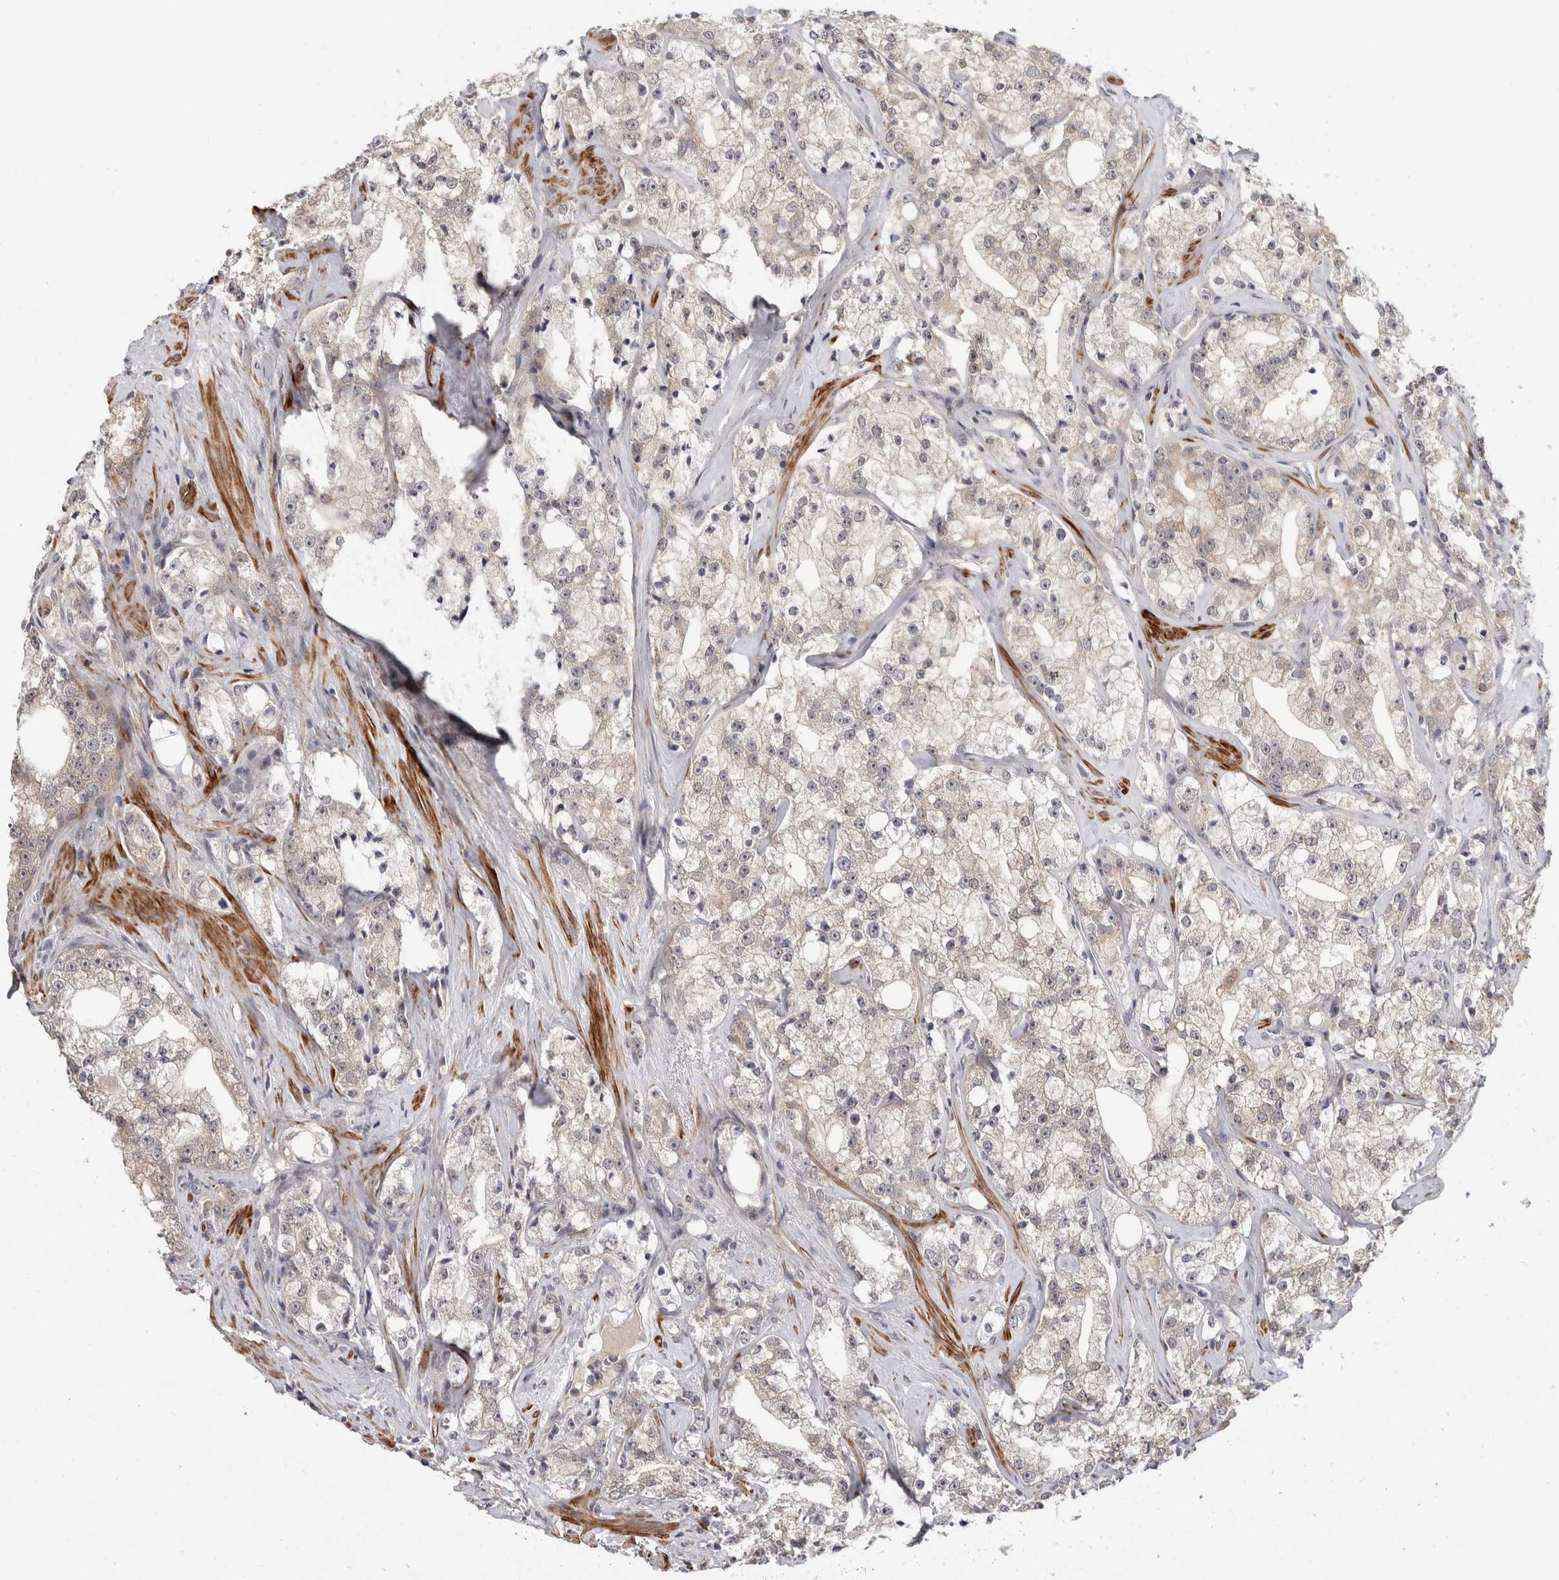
{"staining": {"intensity": "weak", "quantity": "<25%", "location": "cytoplasmic/membranous"}, "tissue": "prostate cancer", "cell_type": "Tumor cells", "image_type": "cancer", "snomed": [{"axis": "morphology", "description": "Adenocarcinoma, High grade"}, {"axis": "topography", "description": "Prostate"}], "caption": "The immunohistochemistry micrograph has no significant positivity in tumor cells of prostate high-grade adenocarcinoma tissue.", "gene": "ZNF318", "patient": {"sex": "male", "age": 64}}